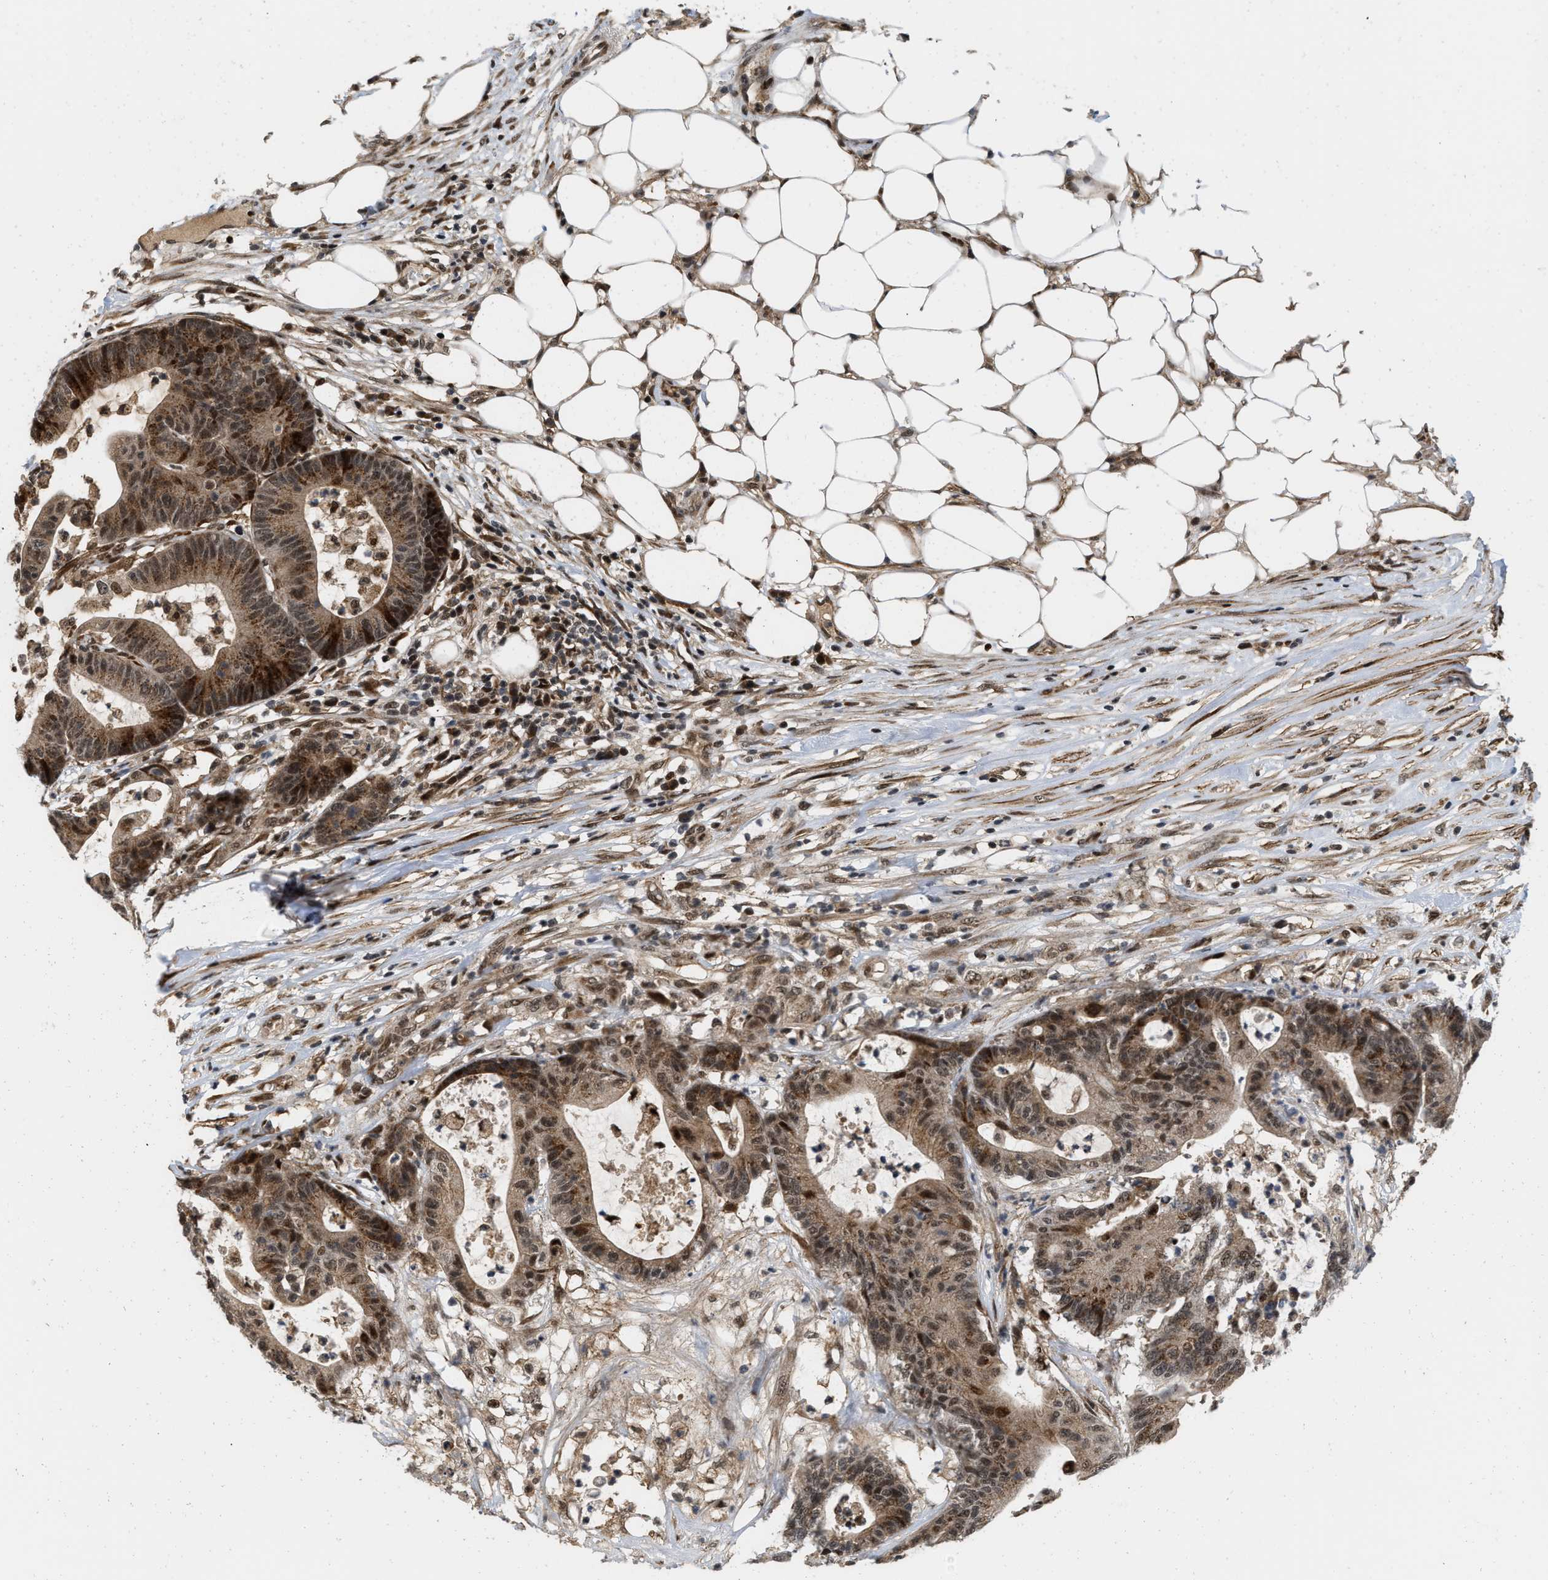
{"staining": {"intensity": "moderate", "quantity": ">75%", "location": "cytoplasmic/membranous,nuclear"}, "tissue": "colorectal cancer", "cell_type": "Tumor cells", "image_type": "cancer", "snomed": [{"axis": "morphology", "description": "Adenocarcinoma, NOS"}, {"axis": "topography", "description": "Colon"}], "caption": "High-magnification brightfield microscopy of colorectal cancer (adenocarcinoma) stained with DAB (3,3'-diaminobenzidine) (brown) and counterstained with hematoxylin (blue). tumor cells exhibit moderate cytoplasmic/membranous and nuclear staining is appreciated in about>75% of cells.", "gene": "ANKRD11", "patient": {"sex": "female", "age": 84}}